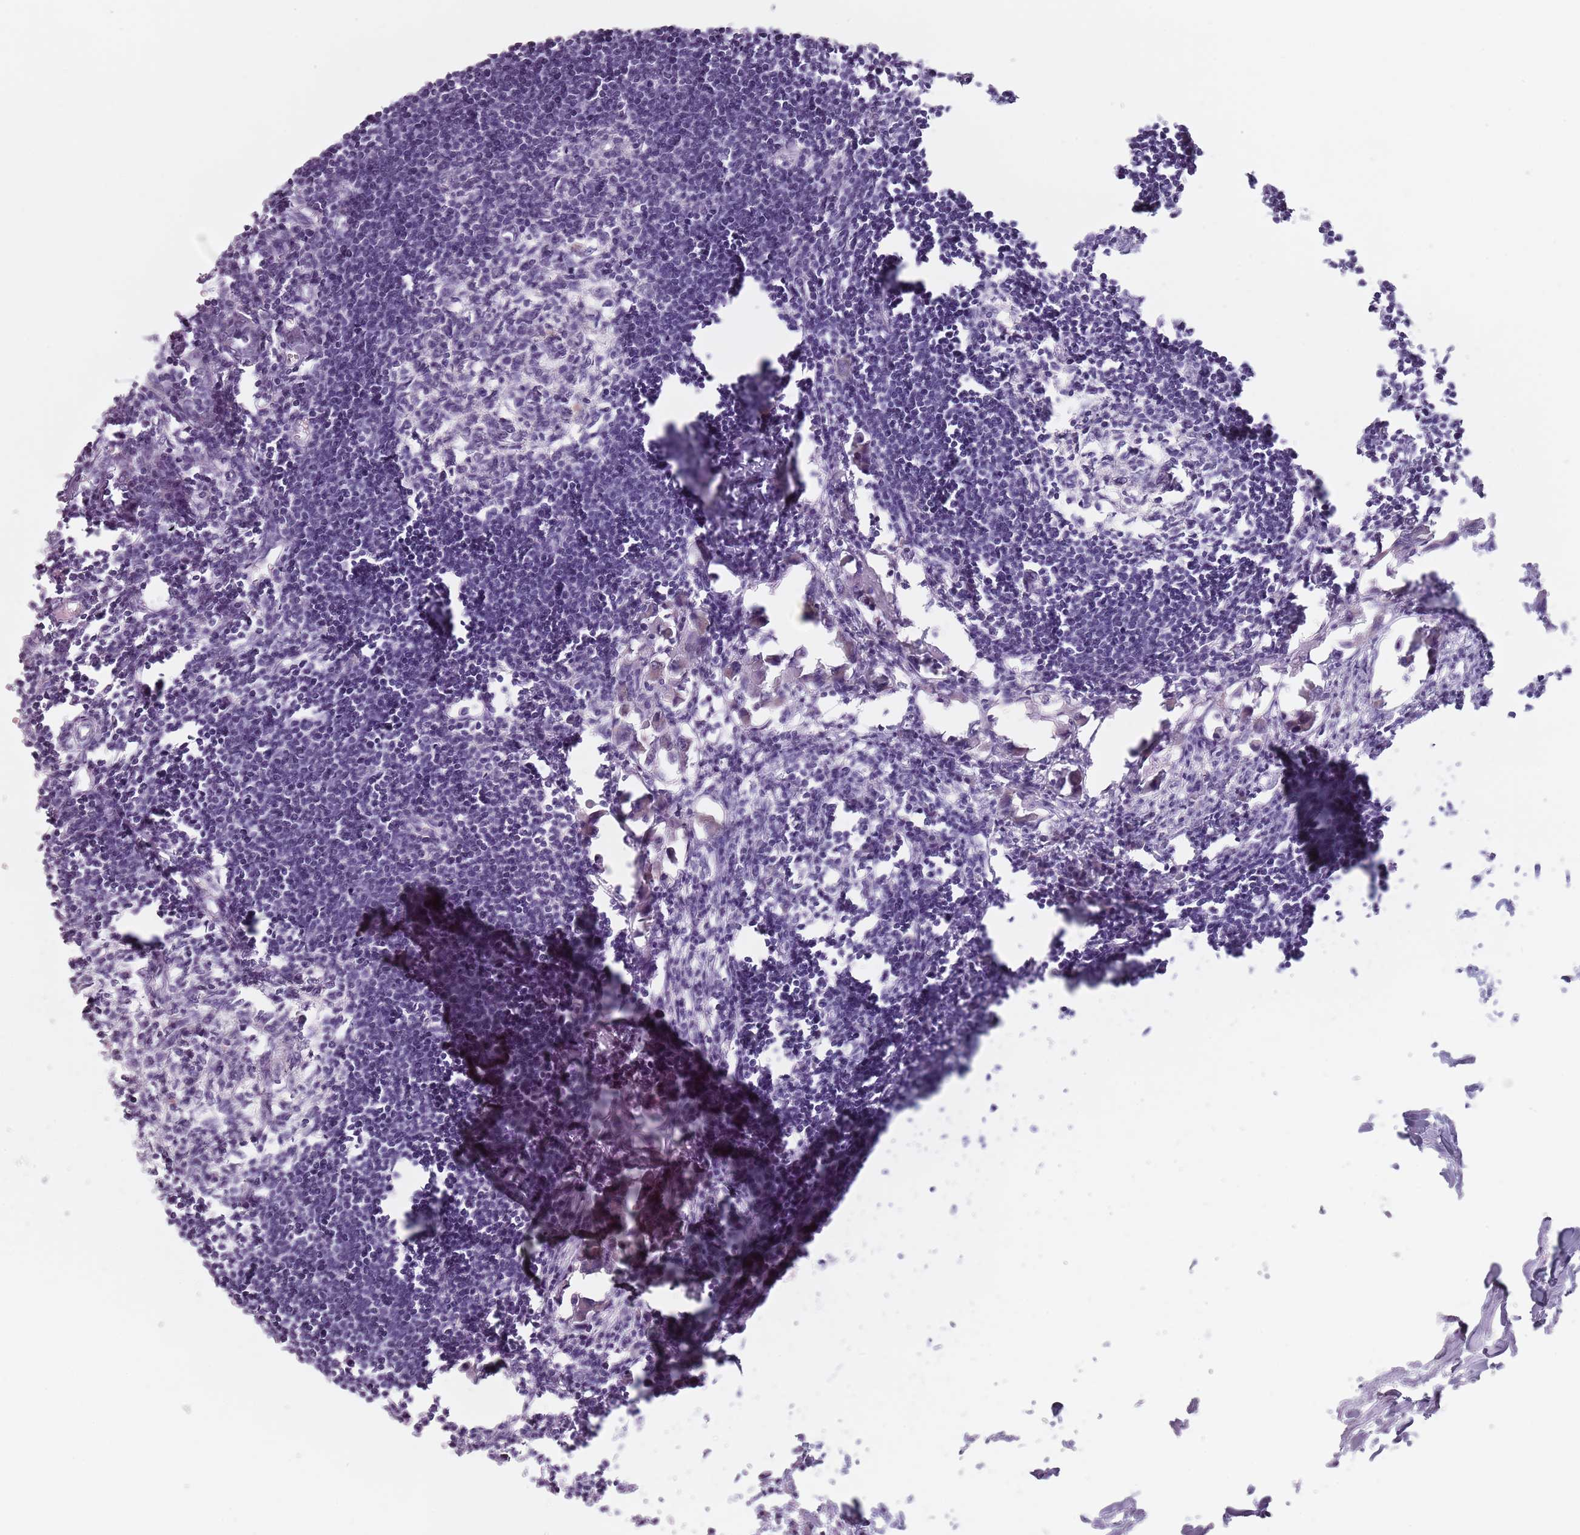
{"staining": {"intensity": "negative", "quantity": "none", "location": "none"}, "tissue": "lymph node", "cell_type": "Germinal center cells", "image_type": "normal", "snomed": [{"axis": "morphology", "description": "Normal tissue, NOS"}, {"axis": "morphology", "description": "Malignant melanoma, Metastatic site"}, {"axis": "topography", "description": "Lymph node"}], "caption": "The micrograph demonstrates no significant expression in germinal center cells of lymph node.", "gene": "CEP19", "patient": {"sex": "male", "age": 41}}